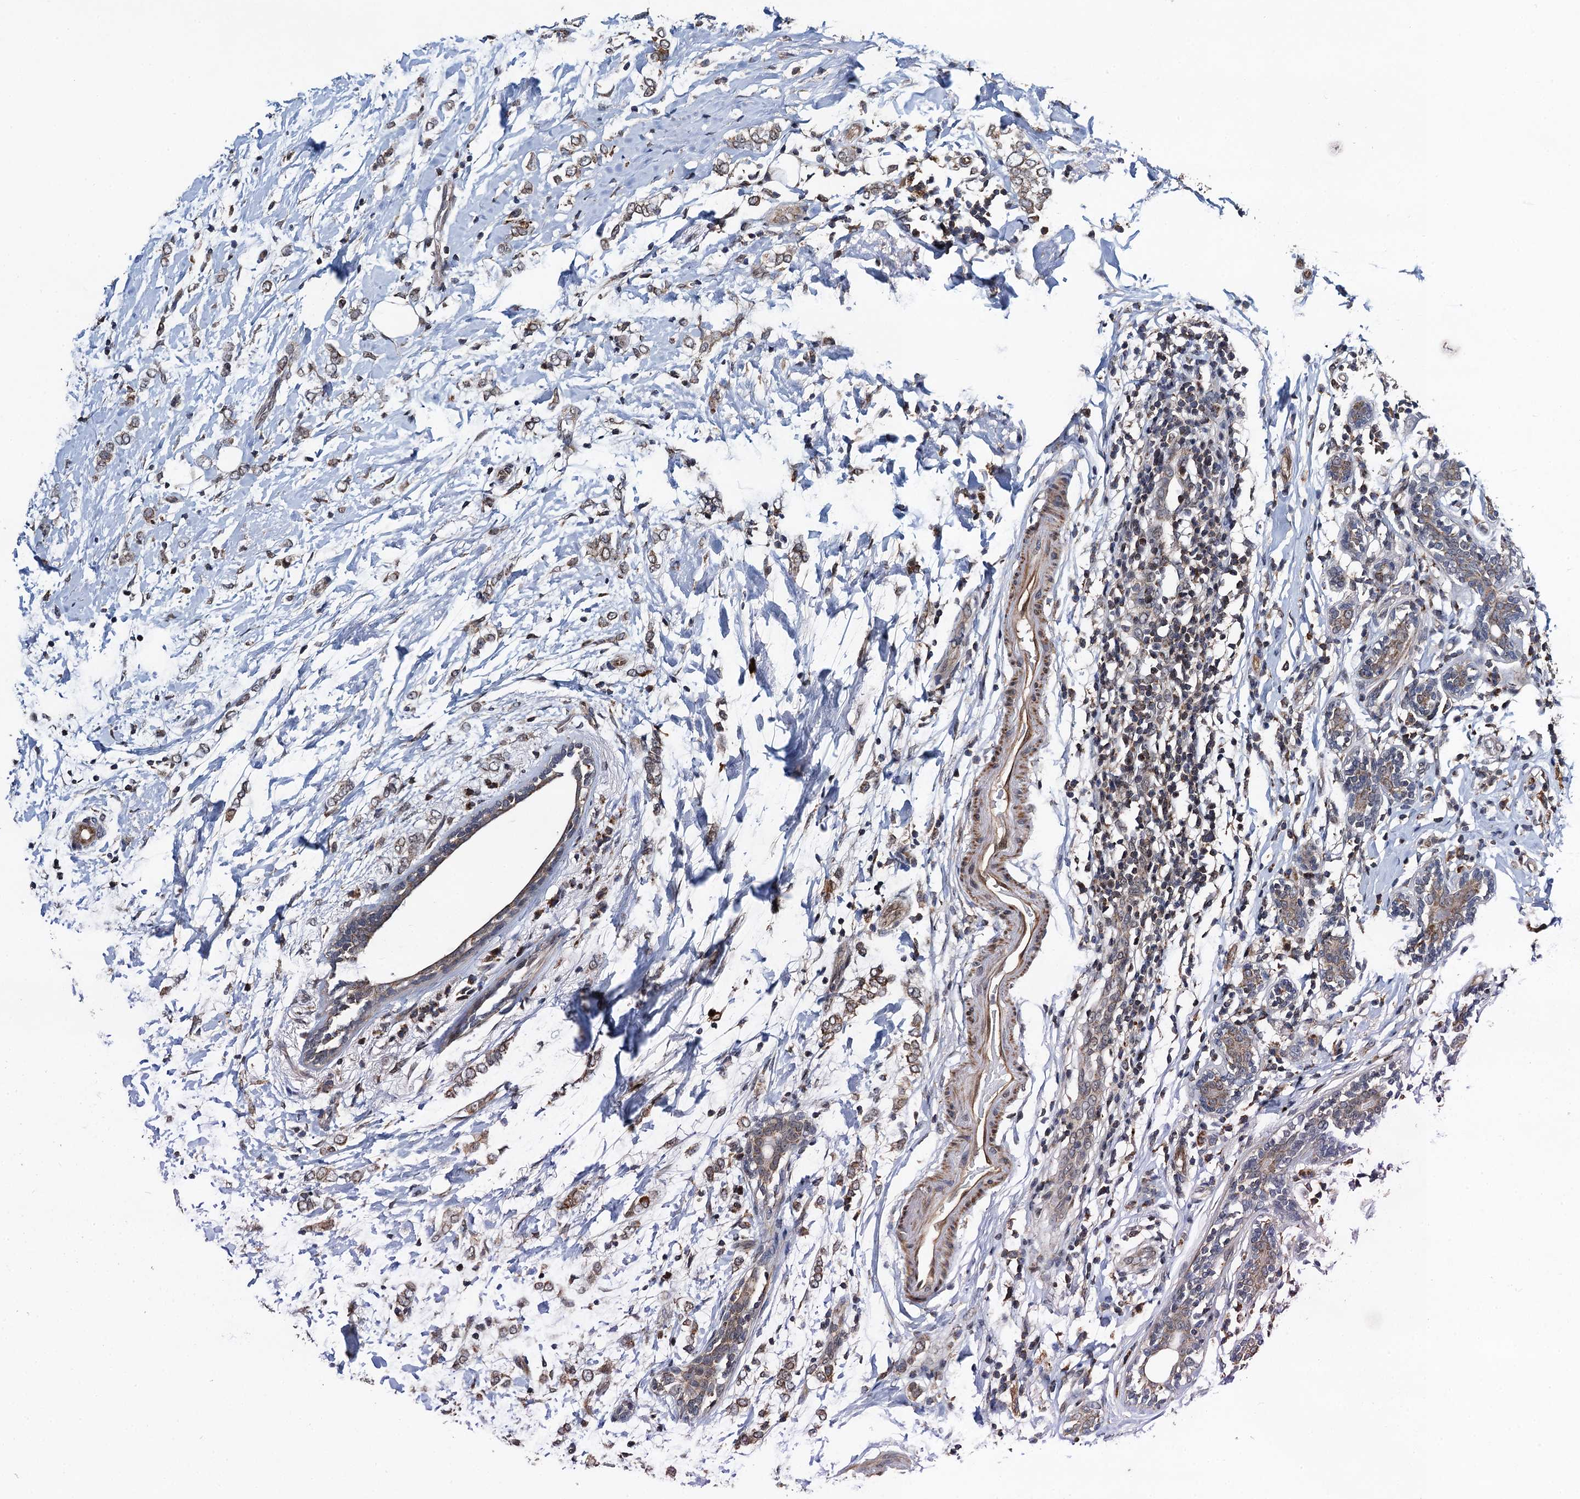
{"staining": {"intensity": "moderate", "quantity": ">75%", "location": "cytoplasmic/membranous"}, "tissue": "breast cancer", "cell_type": "Tumor cells", "image_type": "cancer", "snomed": [{"axis": "morphology", "description": "Normal tissue, NOS"}, {"axis": "morphology", "description": "Lobular carcinoma"}, {"axis": "topography", "description": "Breast"}], "caption": "Immunohistochemical staining of breast cancer demonstrates medium levels of moderate cytoplasmic/membranous positivity in about >75% of tumor cells.", "gene": "CMPK2", "patient": {"sex": "female", "age": 47}}